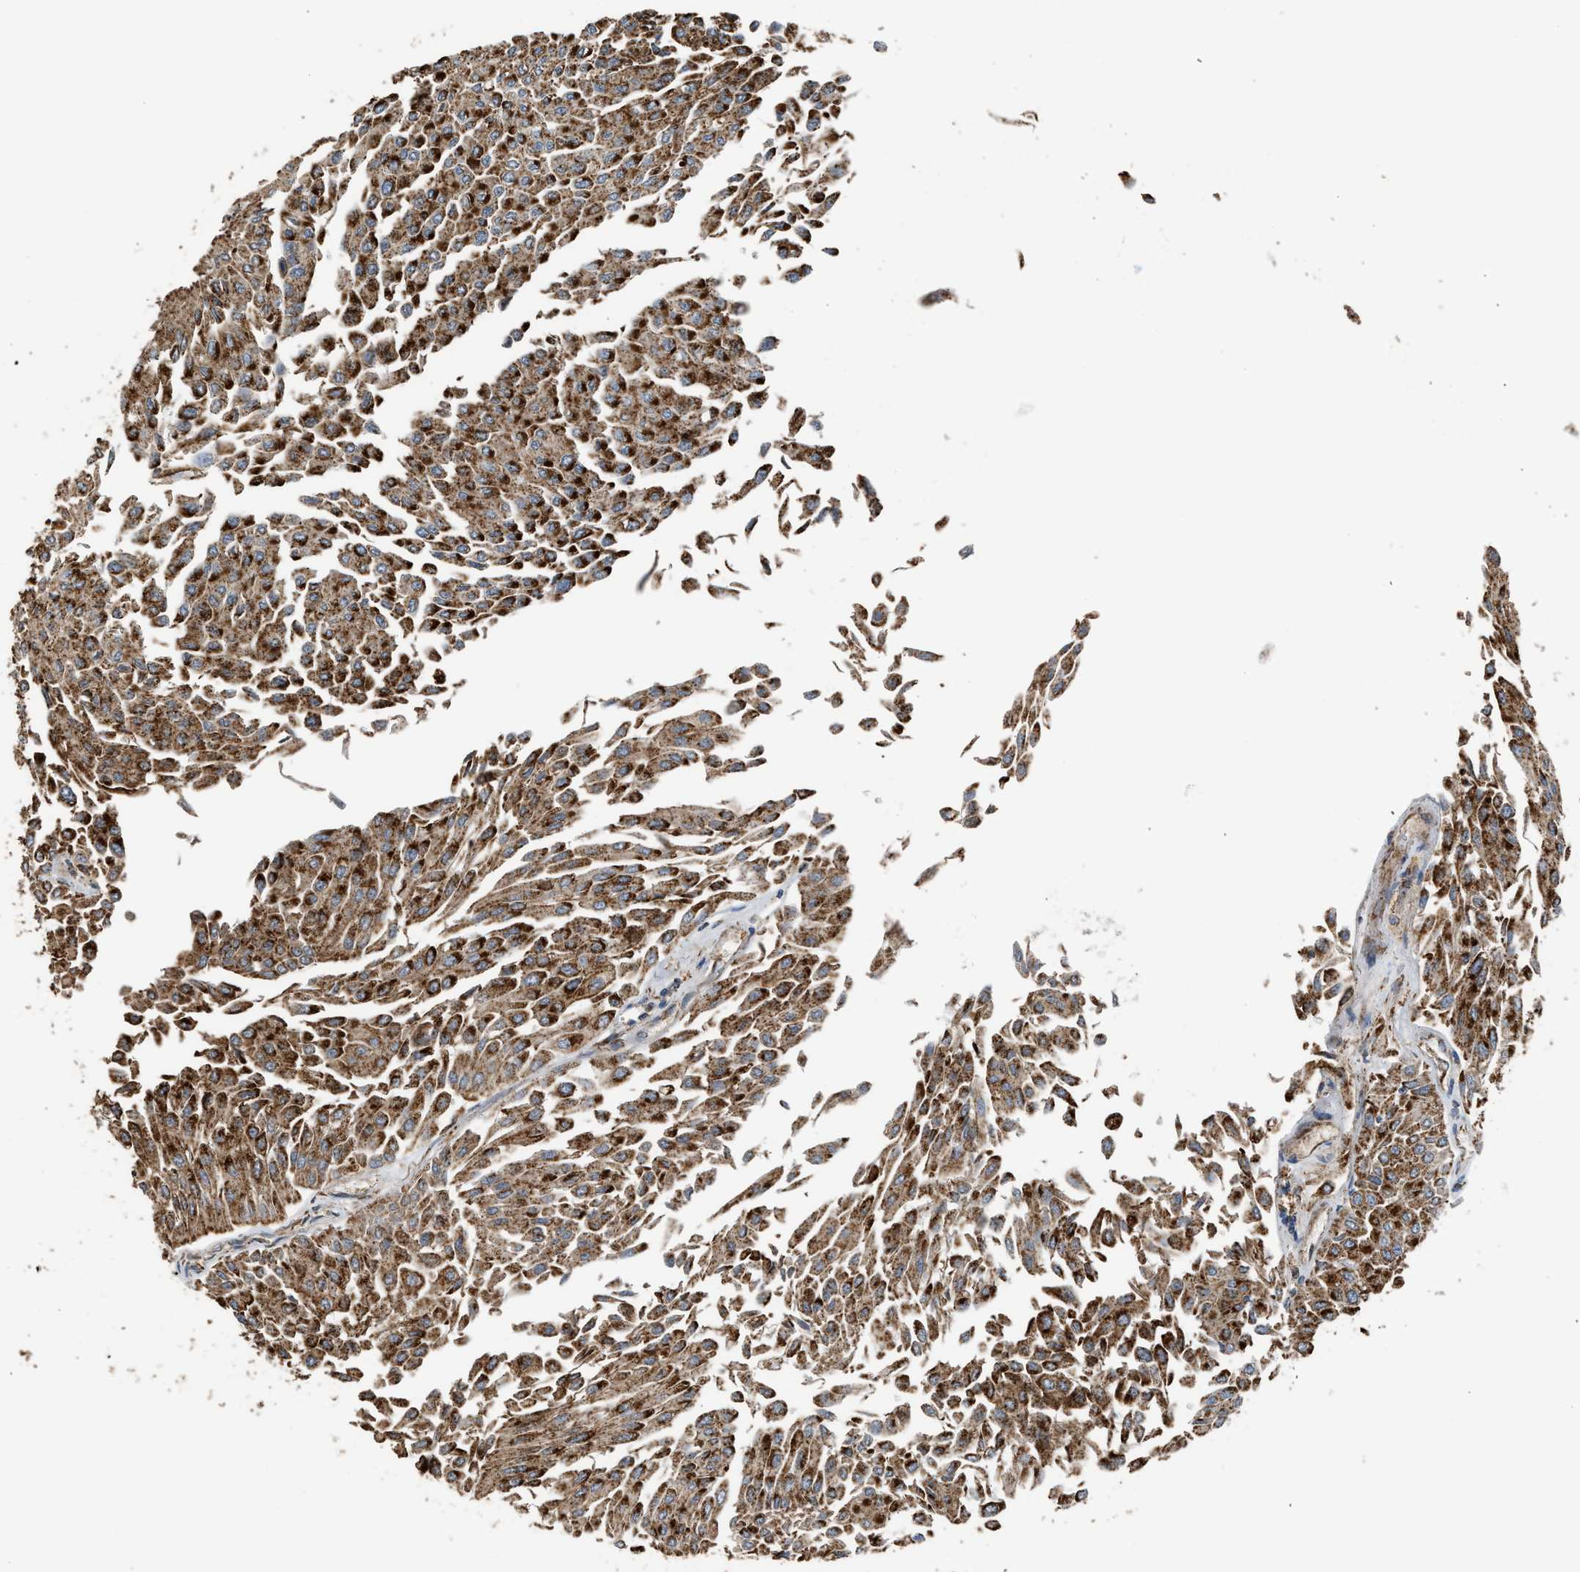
{"staining": {"intensity": "strong", "quantity": ">75%", "location": "cytoplasmic/membranous"}, "tissue": "urothelial cancer", "cell_type": "Tumor cells", "image_type": "cancer", "snomed": [{"axis": "morphology", "description": "Urothelial carcinoma, Low grade"}, {"axis": "topography", "description": "Urinary bladder"}], "caption": "Protein staining by immunohistochemistry (IHC) reveals strong cytoplasmic/membranous staining in approximately >75% of tumor cells in low-grade urothelial carcinoma.", "gene": "STARD3", "patient": {"sex": "female", "age": 60}}